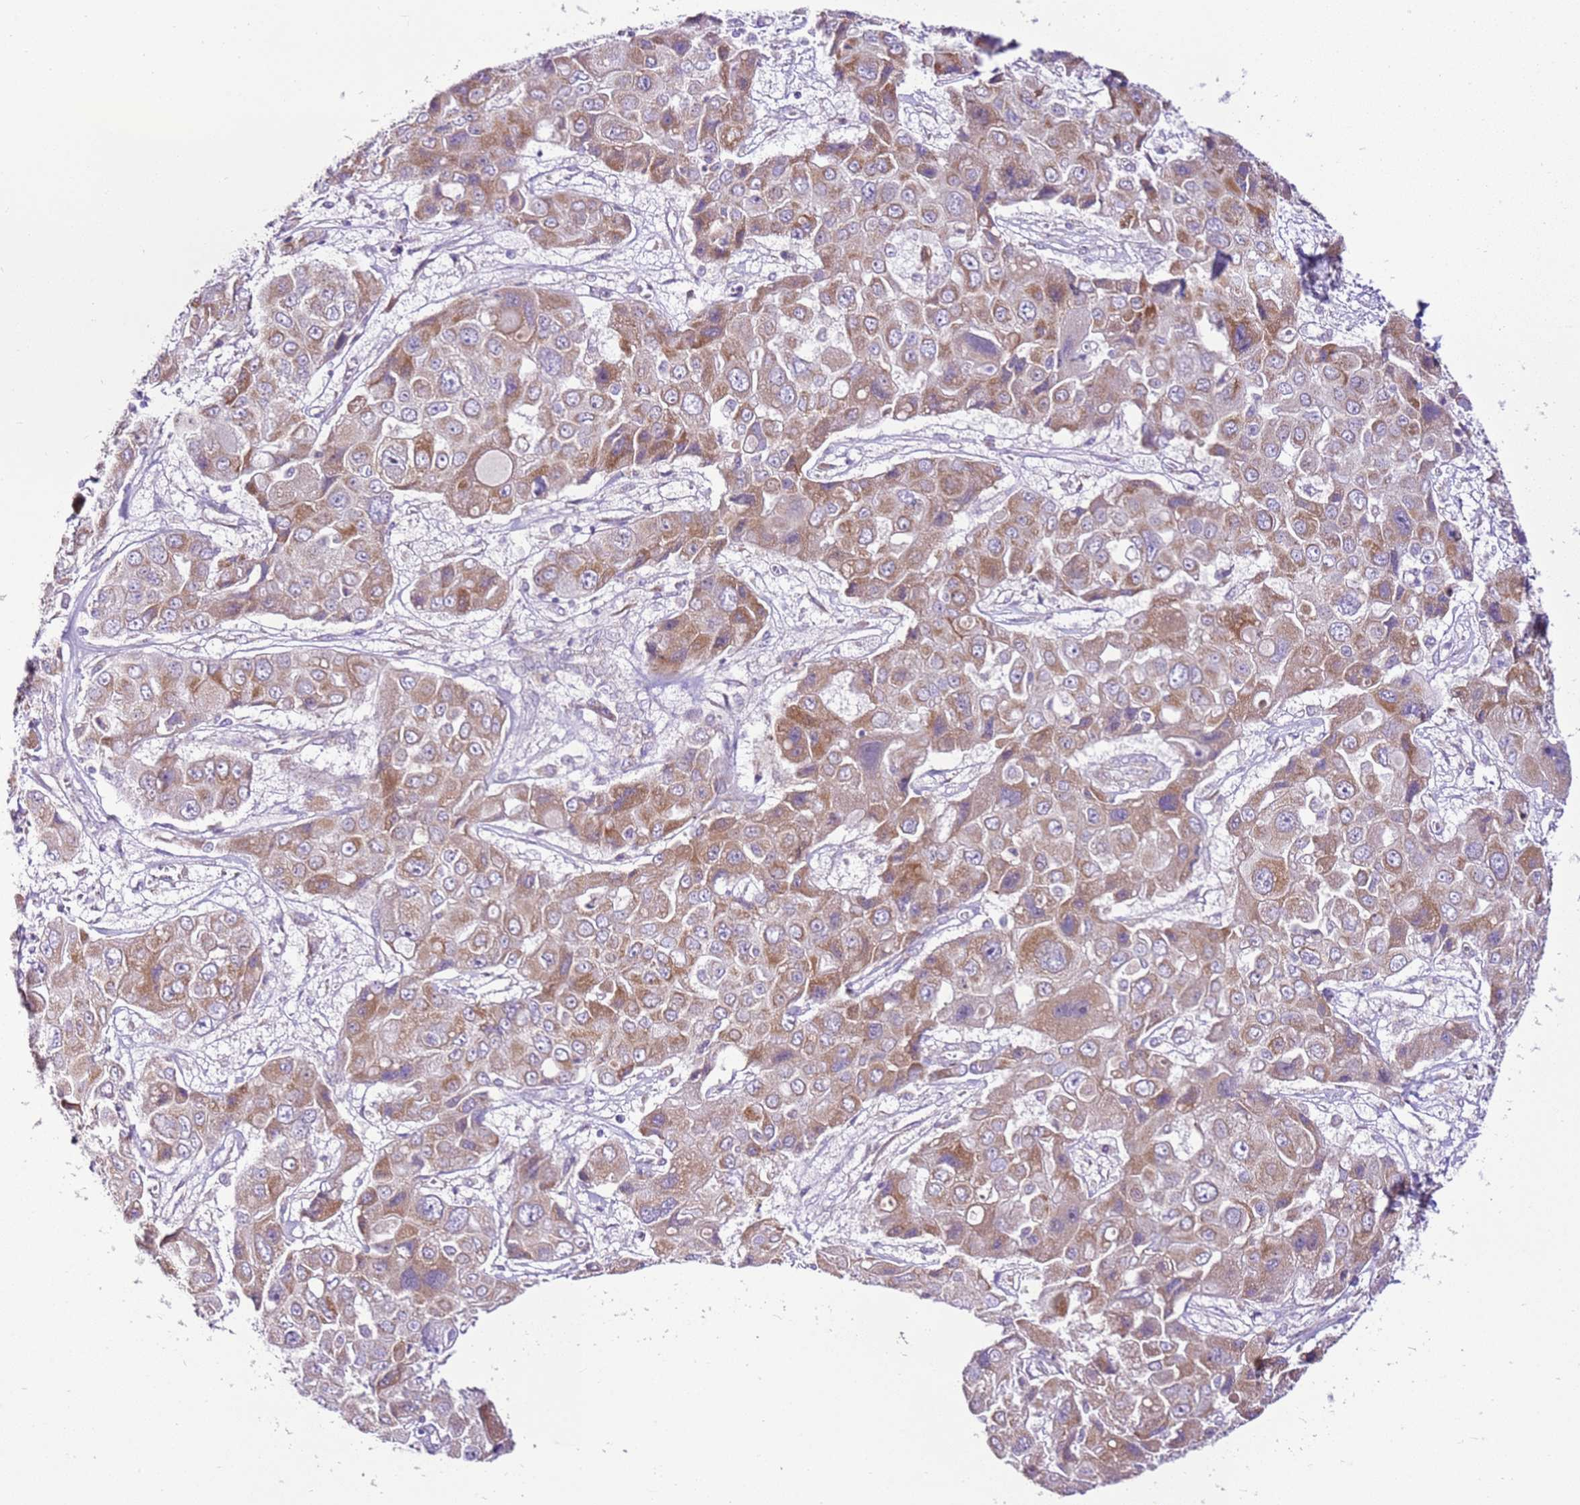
{"staining": {"intensity": "moderate", "quantity": "25%-75%", "location": "cytoplasmic/membranous"}, "tissue": "liver cancer", "cell_type": "Tumor cells", "image_type": "cancer", "snomed": [{"axis": "morphology", "description": "Cholangiocarcinoma"}, {"axis": "topography", "description": "Liver"}], "caption": "A brown stain shows moderate cytoplasmic/membranous positivity of a protein in cholangiocarcinoma (liver) tumor cells.", "gene": "MRPL36", "patient": {"sex": "male", "age": 67}}